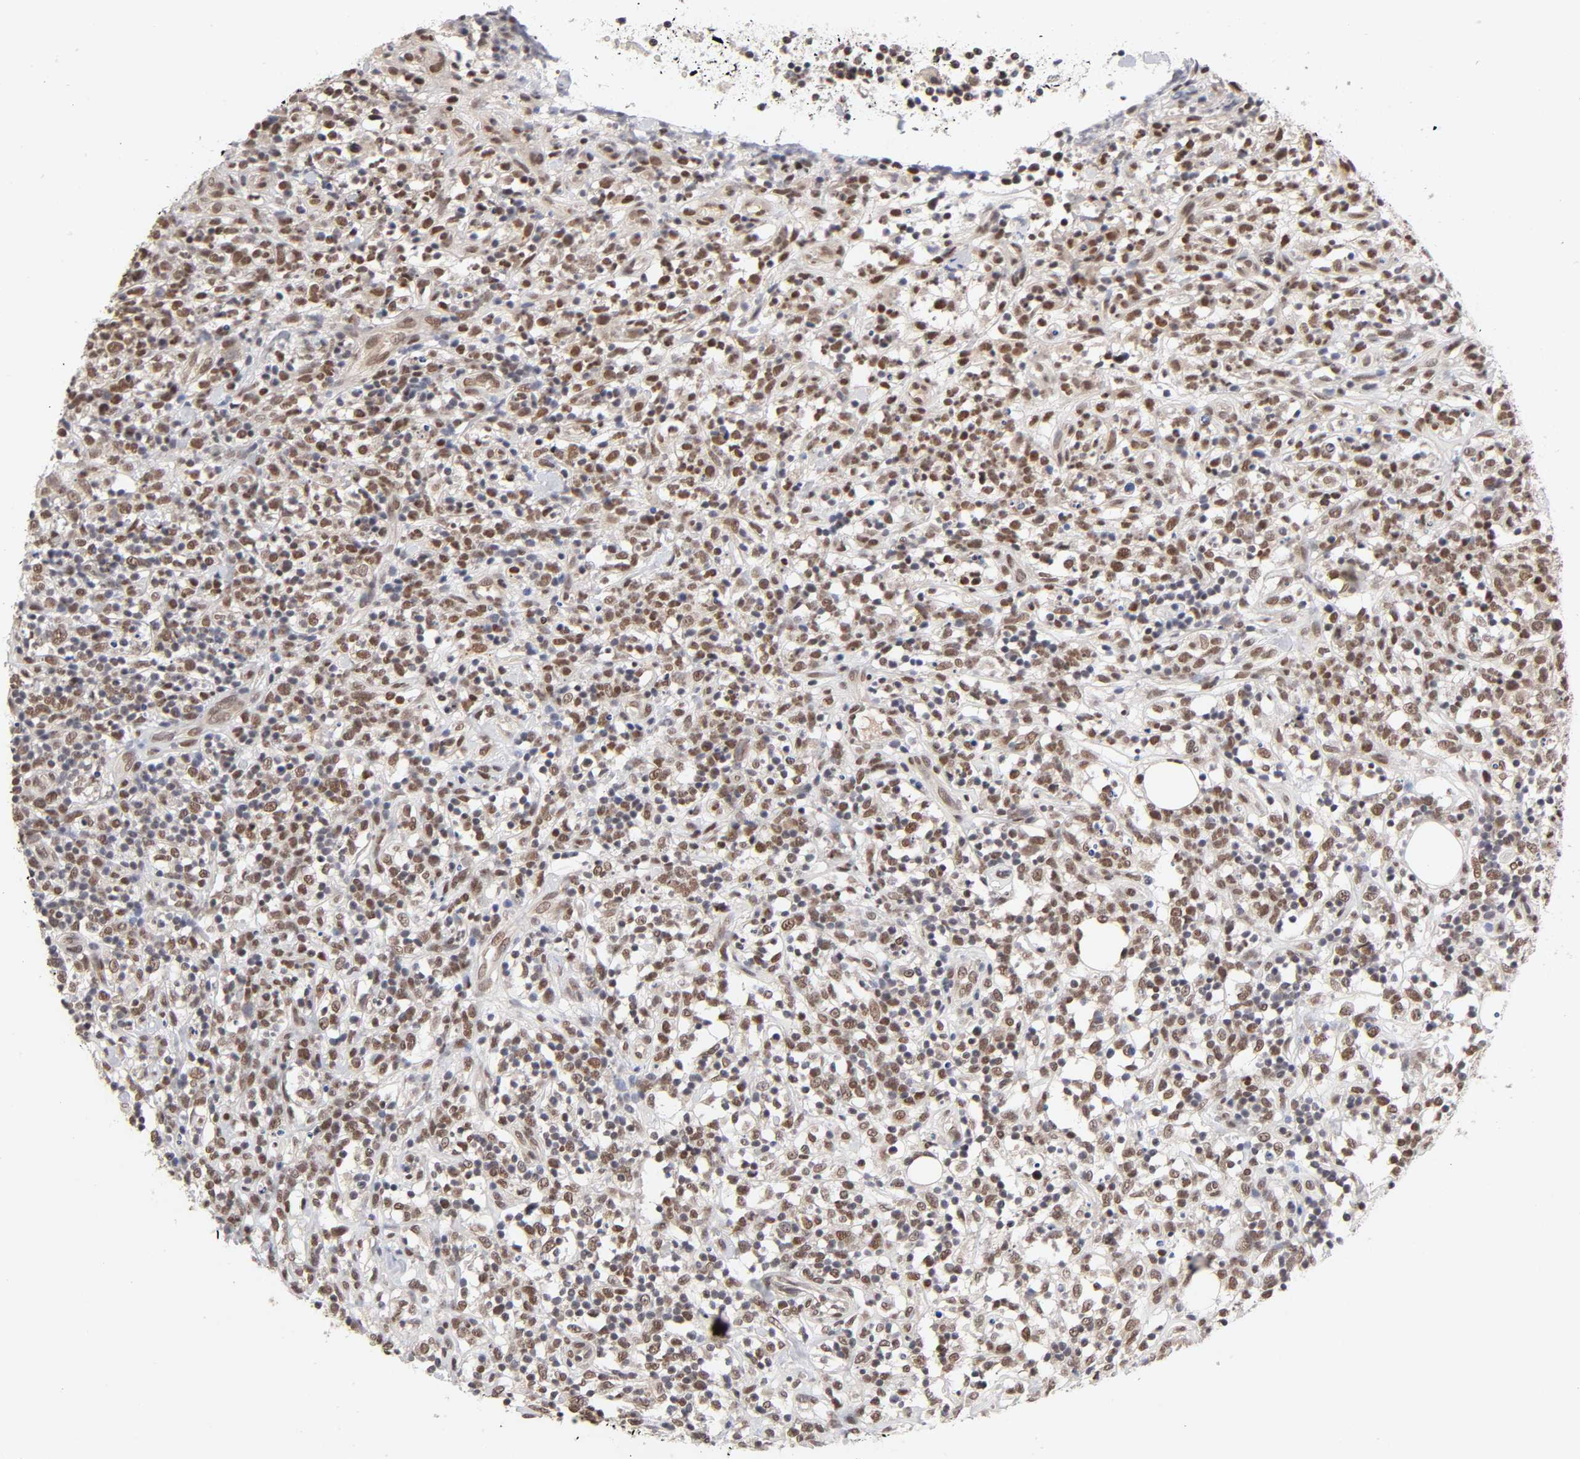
{"staining": {"intensity": "strong", "quantity": ">75%", "location": "nuclear"}, "tissue": "lymphoma", "cell_type": "Tumor cells", "image_type": "cancer", "snomed": [{"axis": "morphology", "description": "Malignant lymphoma, non-Hodgkin's type, High grade"}, {"axis": "topography", "description": "Lymph node"}], "caption": "IHC of human high-grade malignant lymphoma, non-Hodgkin's type reveals high levels of strong nuclear expression in approximately >75% of tumor cells. (brown staining indicates protein expression, while blue staining denotes nuclei).", "gene": "EP300", "patient": {"sex": "female", "age": 73}}